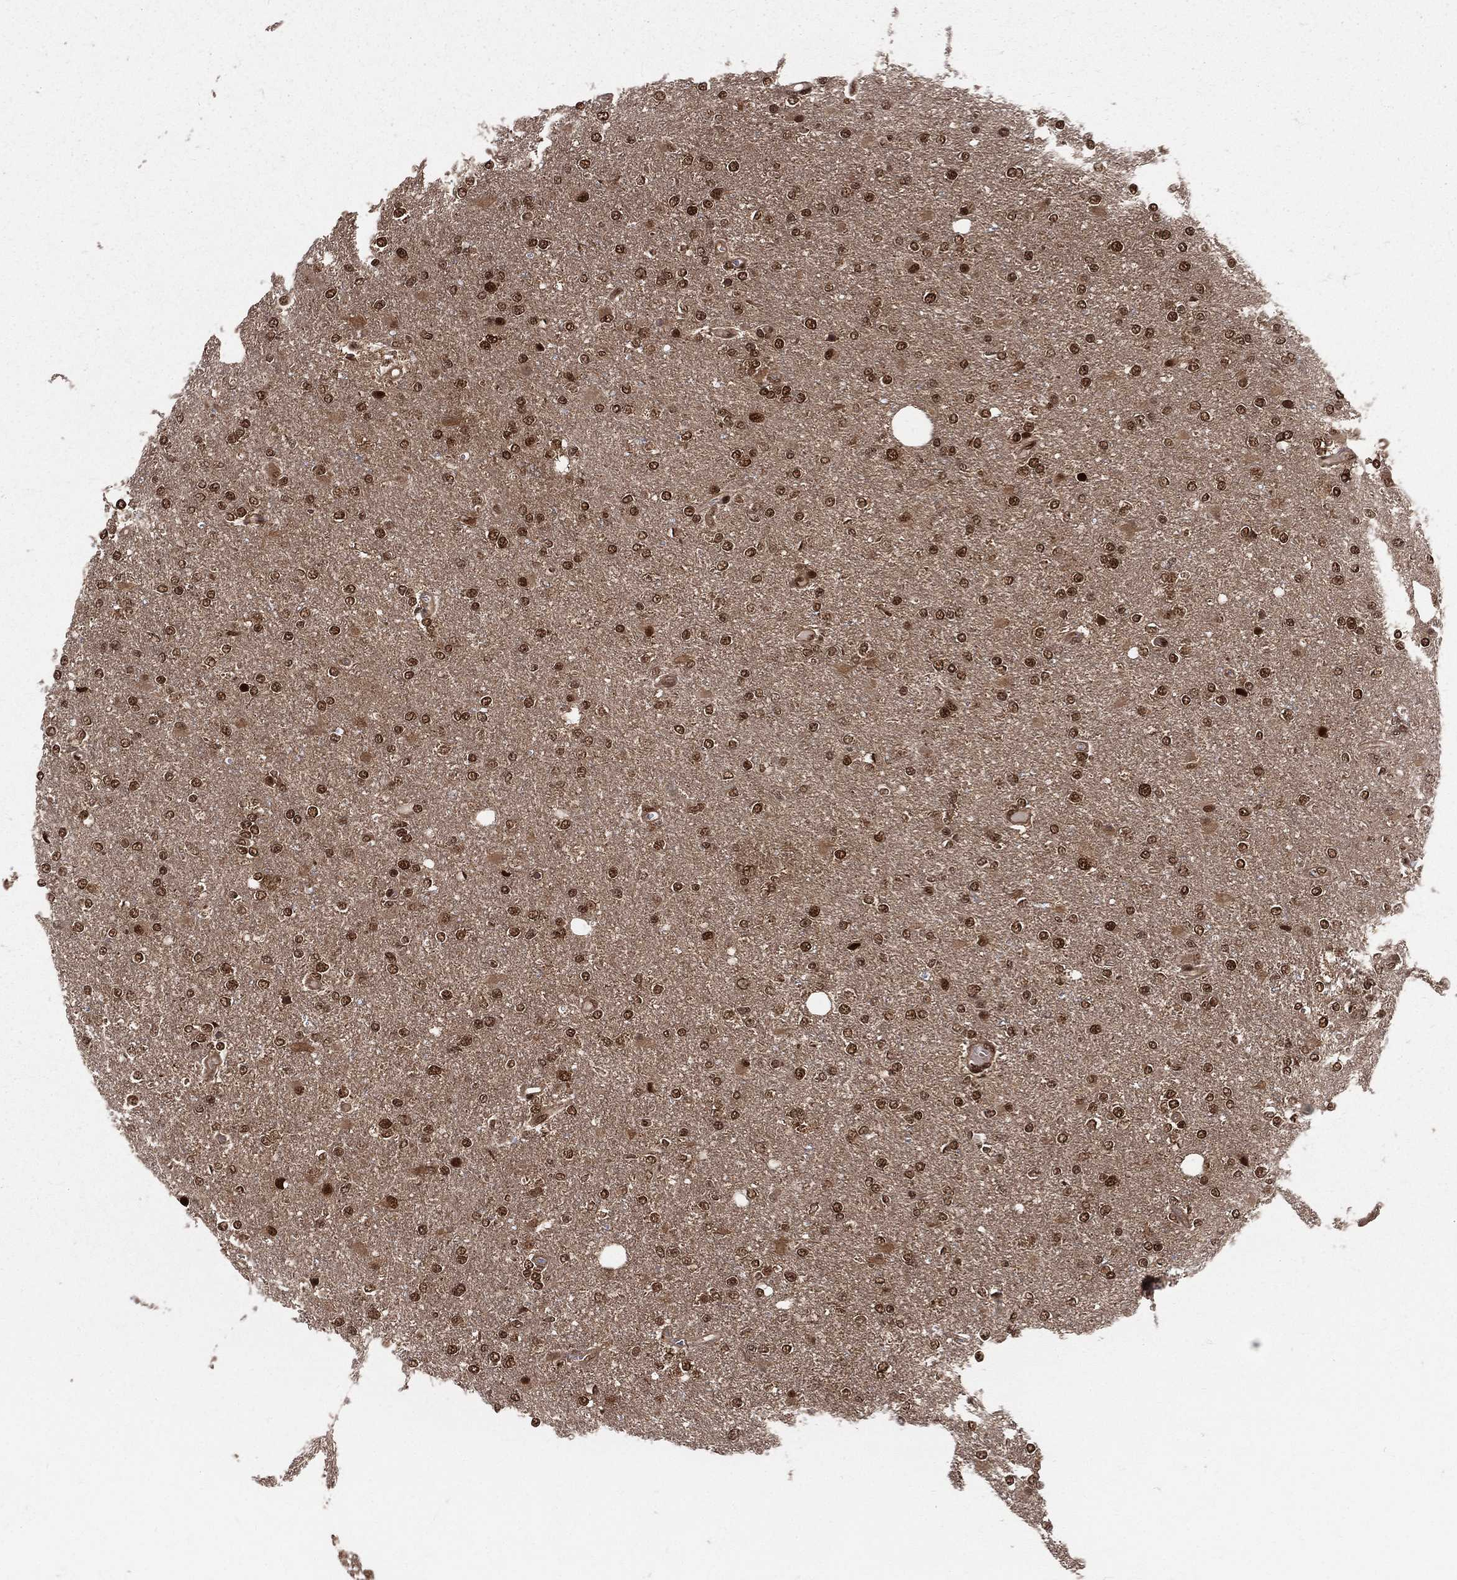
{"staining": {"intensity": "strong", "quantity": ">75%", "location": "nuclear"}, "tissue": "glioma", "cell_type": "Tumor cells", "image_type": "cancer", "snomed": [{"axis": "morphology", "description": "Glioma, malignant, High grade"}, {"axis": "topography", "description": "Cerebral cortex"}], "caption": "A micrograph of human glioma stained for a protein shows strong nuclear brown staining in tumor cells. The protein of interest is shown in brown color, while the nuclei are stained blue.", "gene": "COPS4", "patient": {"sex": "male", "age": 70}}